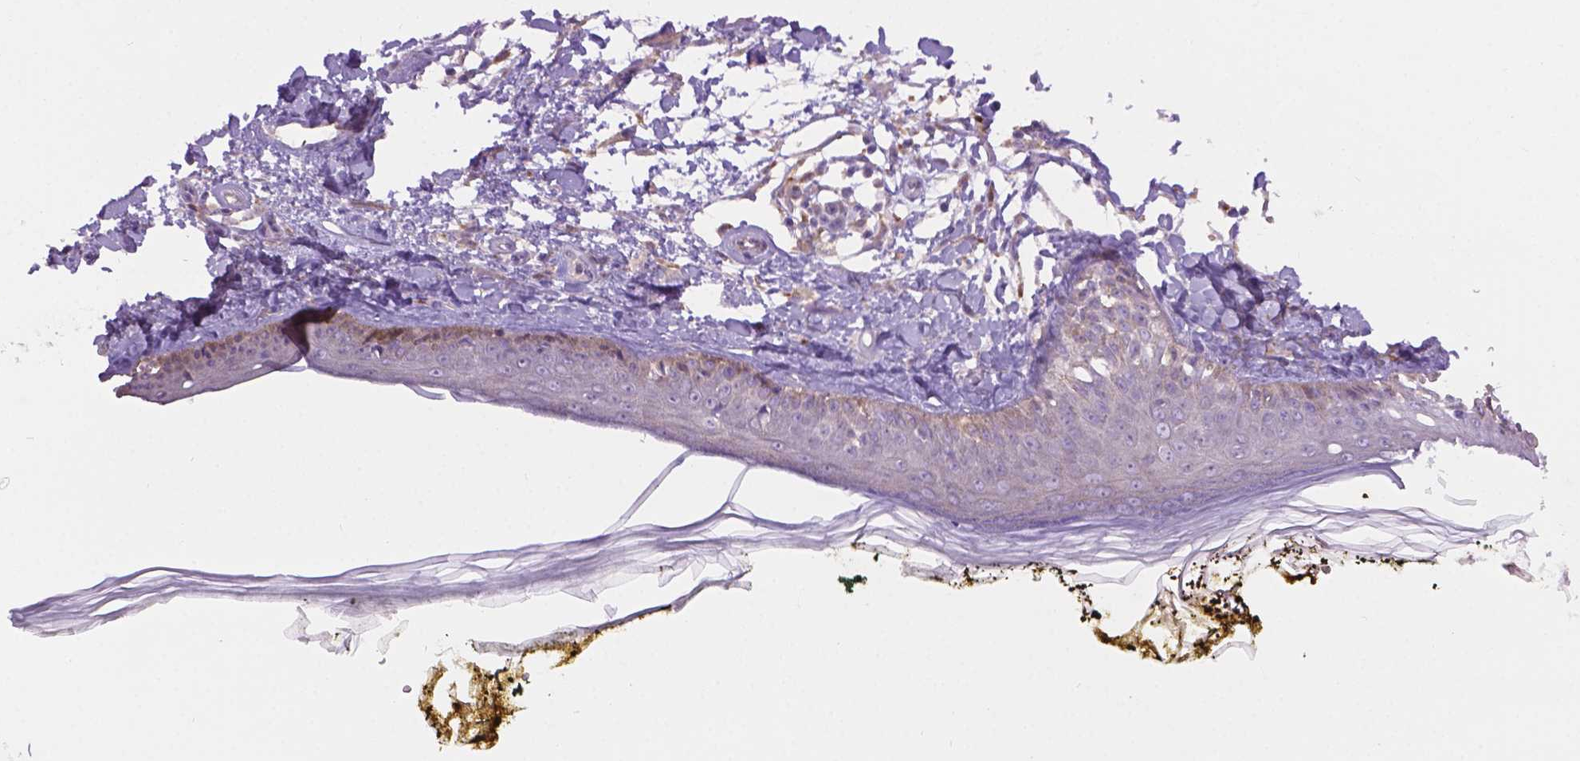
{"staining": {"intensity": "negative", "quantity": "none", "location": "none"}, "tissue": "skin", "cell_type": "Fibroblasts", "image_type": "normal", "snomed": [{"axis": "morphology", "description": "Normal tissue, NOS"}, {"axis": "topography", "description": "Skin"}], "caption": "Immunohistochemistry (IHC) image of unremarkable human skin stained for a protein (brown), which displays no positivity in fibroblasts.", "gene": "CDH7", "patient": {"sex": "male", "age": 76}}